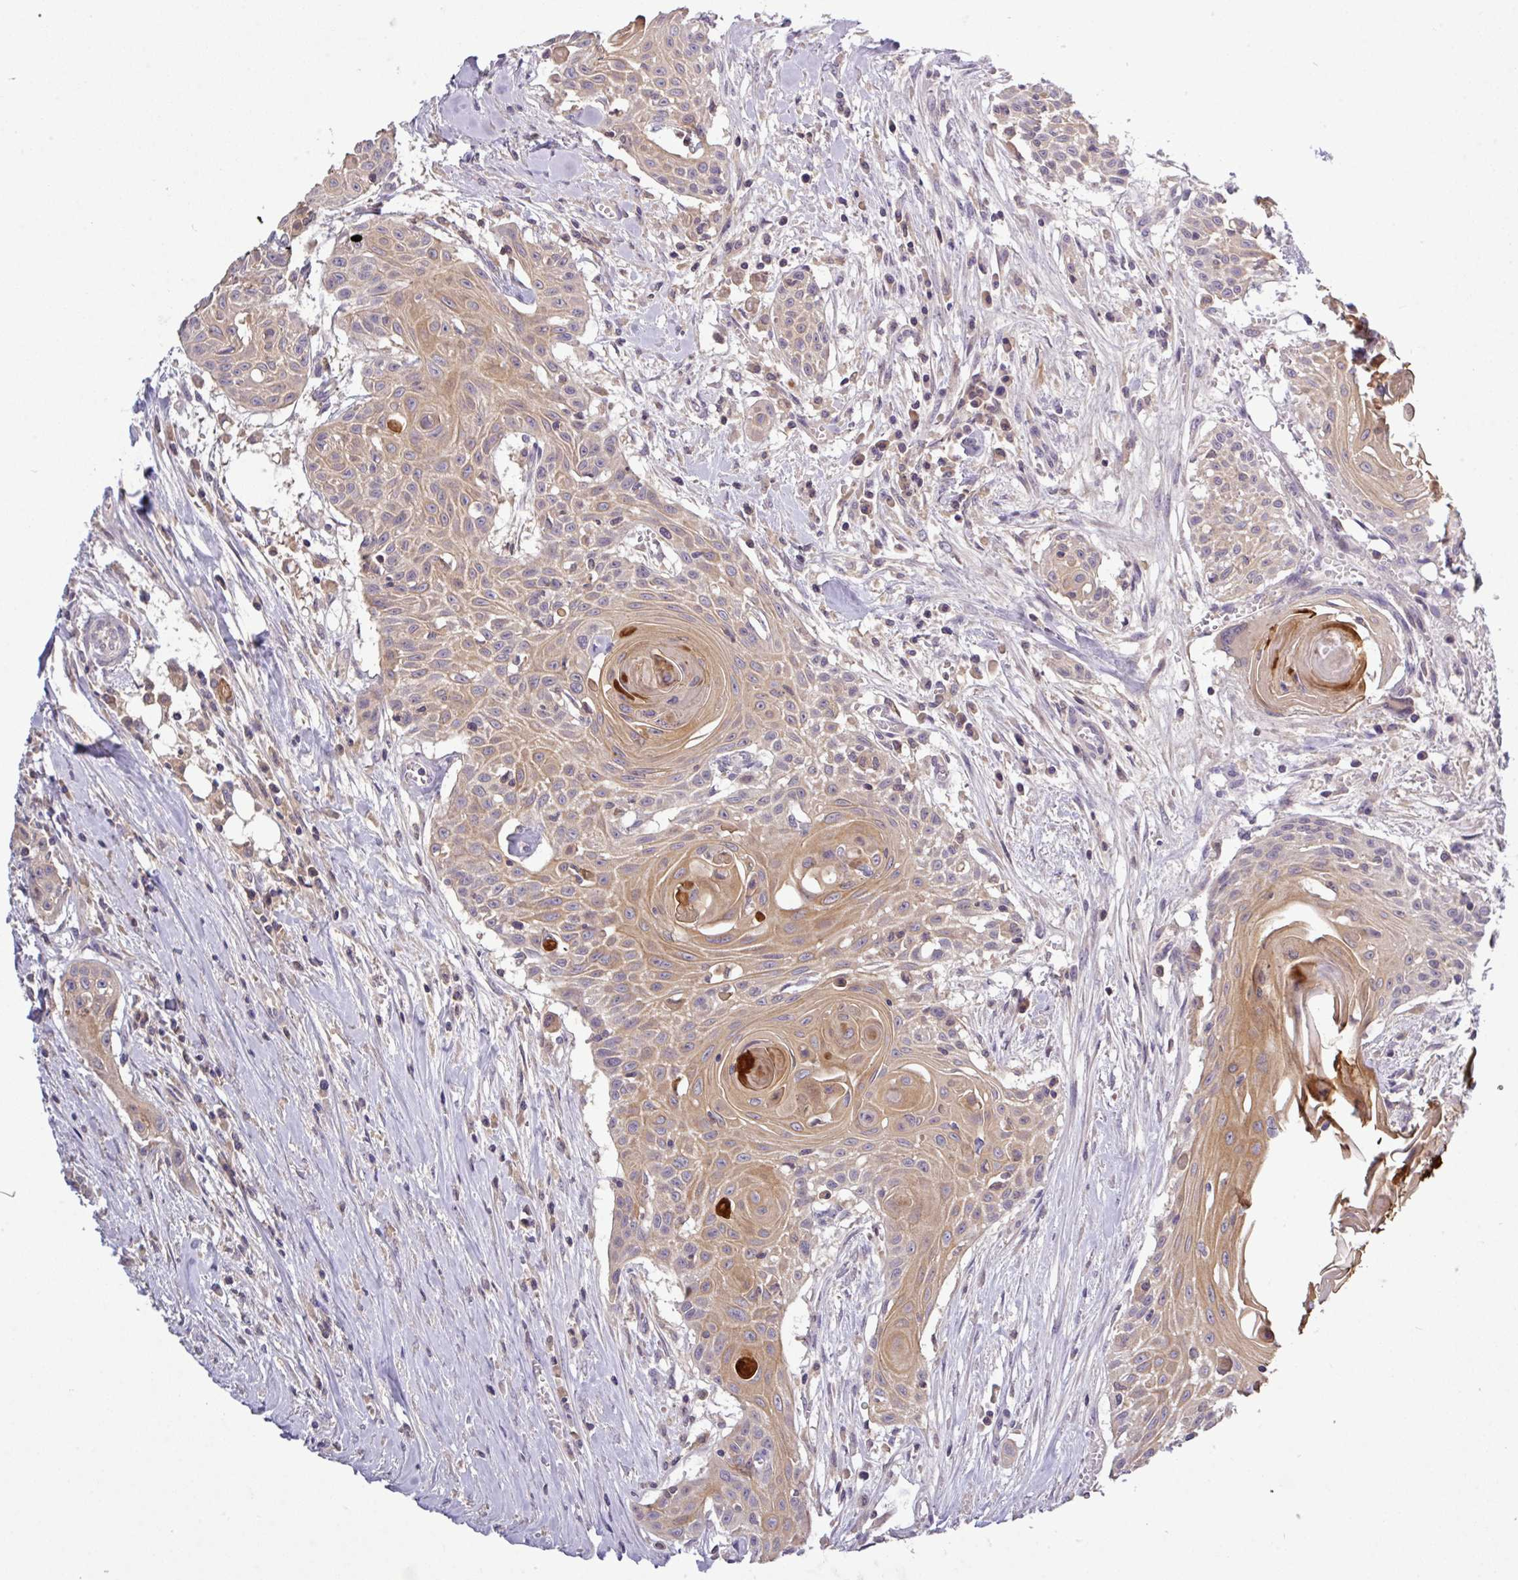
{"staining": {"intensity": "moderate", "quantity": ">75%", "location": "cytoplasmic/membranous"}, "tissue": "head and neck cancer", "cell_type": "Tumor cells", "image_type": "cancer", "snomed": [{"axis": "morphology", "description": "Squamous cell carcinoma, NOS"}, {"axis": "topography", "description": "Lymph node"}, {"axis": "topography", "description": "Salivary gland"}, {"axis": "topography", "description": "Head-Neck"}], "caption": "IHC (DAB) staining of head and neck cancer reveals moderate cytoplasmic/membranous protein expression in about >75% of tumor cells.", "gene": "TMEM62", "patient": {"sex": "female", "age": 74}}